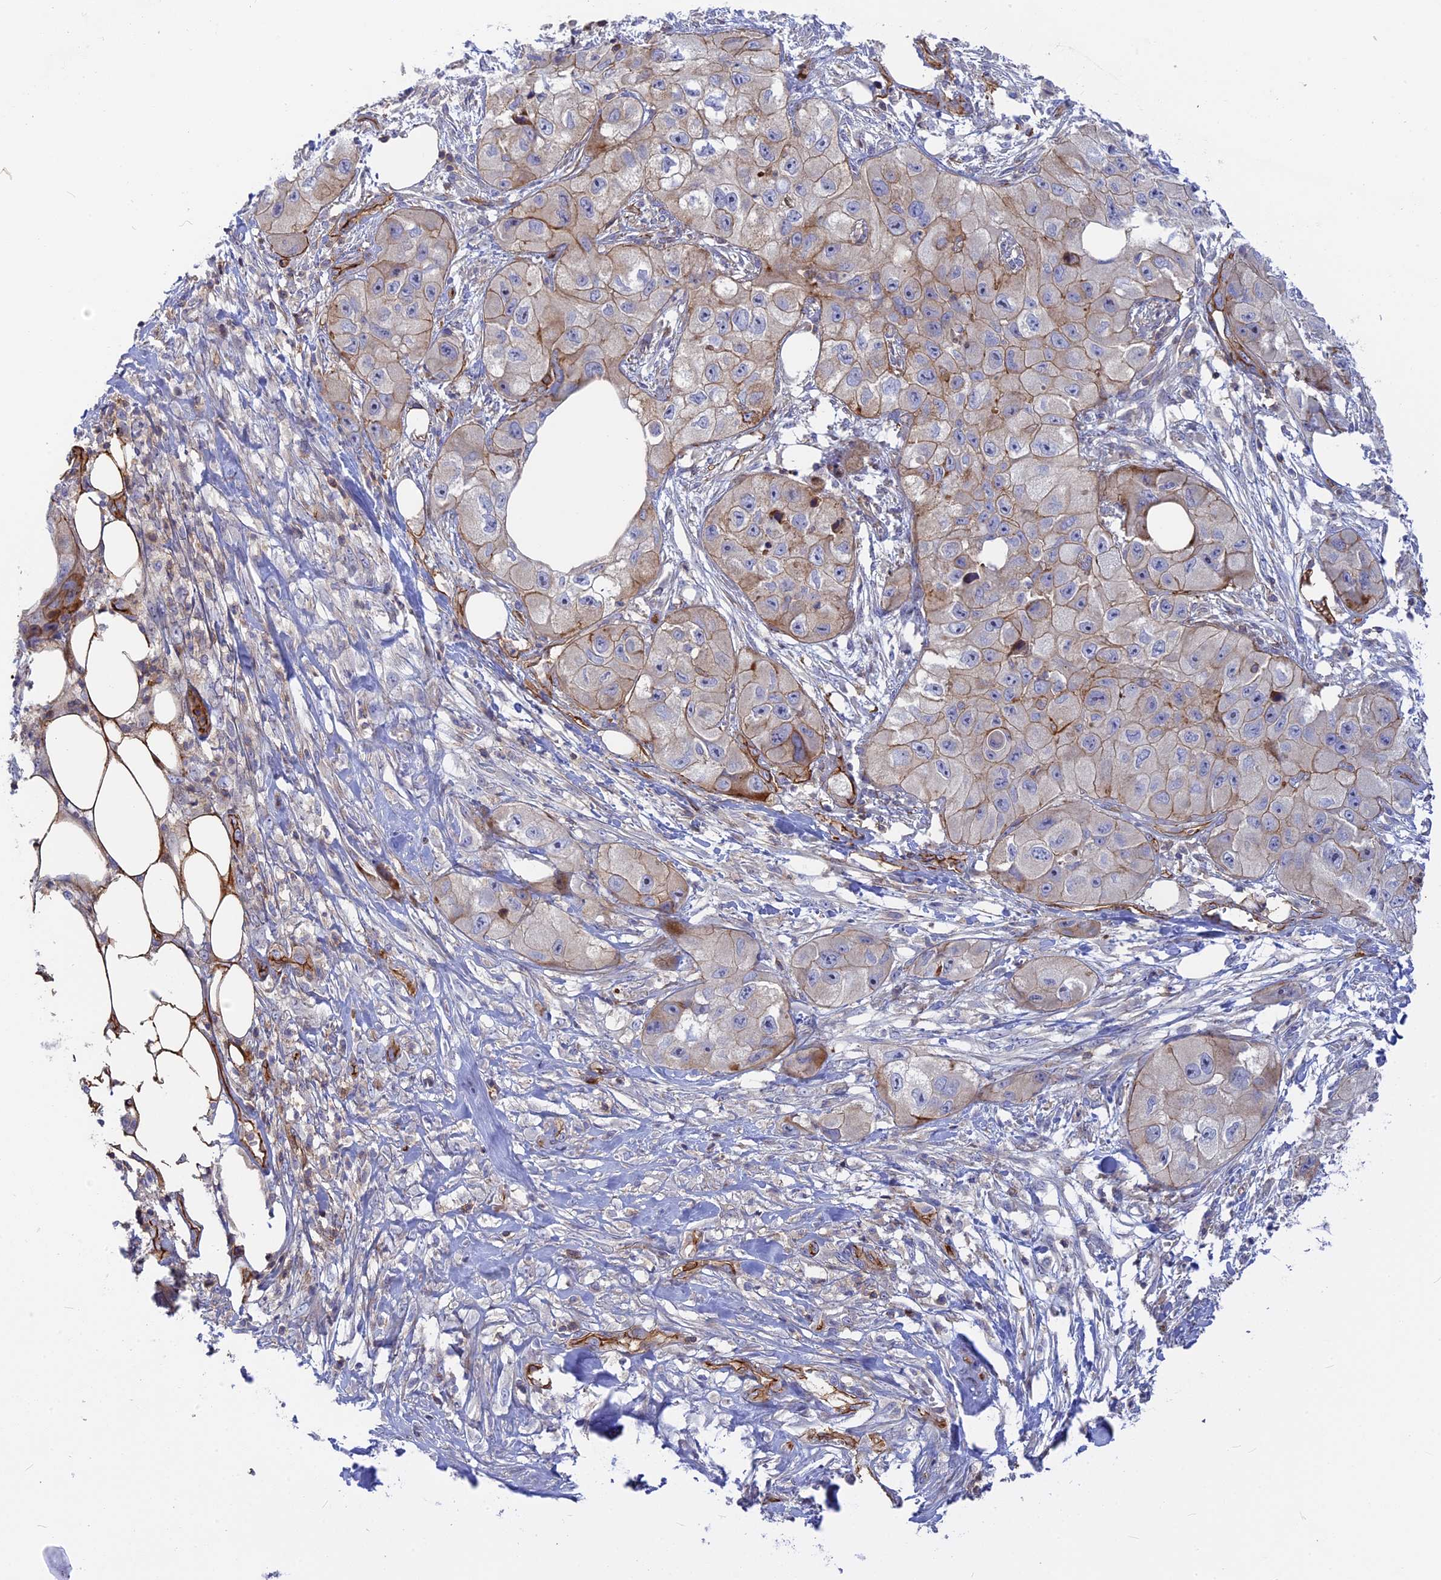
{"staining": {"intensity": "moderate", "quantity": ">75%", "location": "cytoplasmic/membranous"}, "tissue": "skin cancer", "cell_type": "Tumor cells", "image_type": "cancer", "snomed": [{"axis": "morphology", "description": "Squamous cell carcinoma, NOS"}, {"axis": "topography", "description": "Skin"}, {"axis": "topography", "description": "Subcutis"}], "caption": "An IHC histopathology image of tumor tissue is shown. Protein staining in brown highlights moderate cytoplasmic/membranous positivity in squamous cell carcinoma (skin) within tumor cells.", "gene": "CNBD2", "patient": {"sex": "male", "age": 73}}